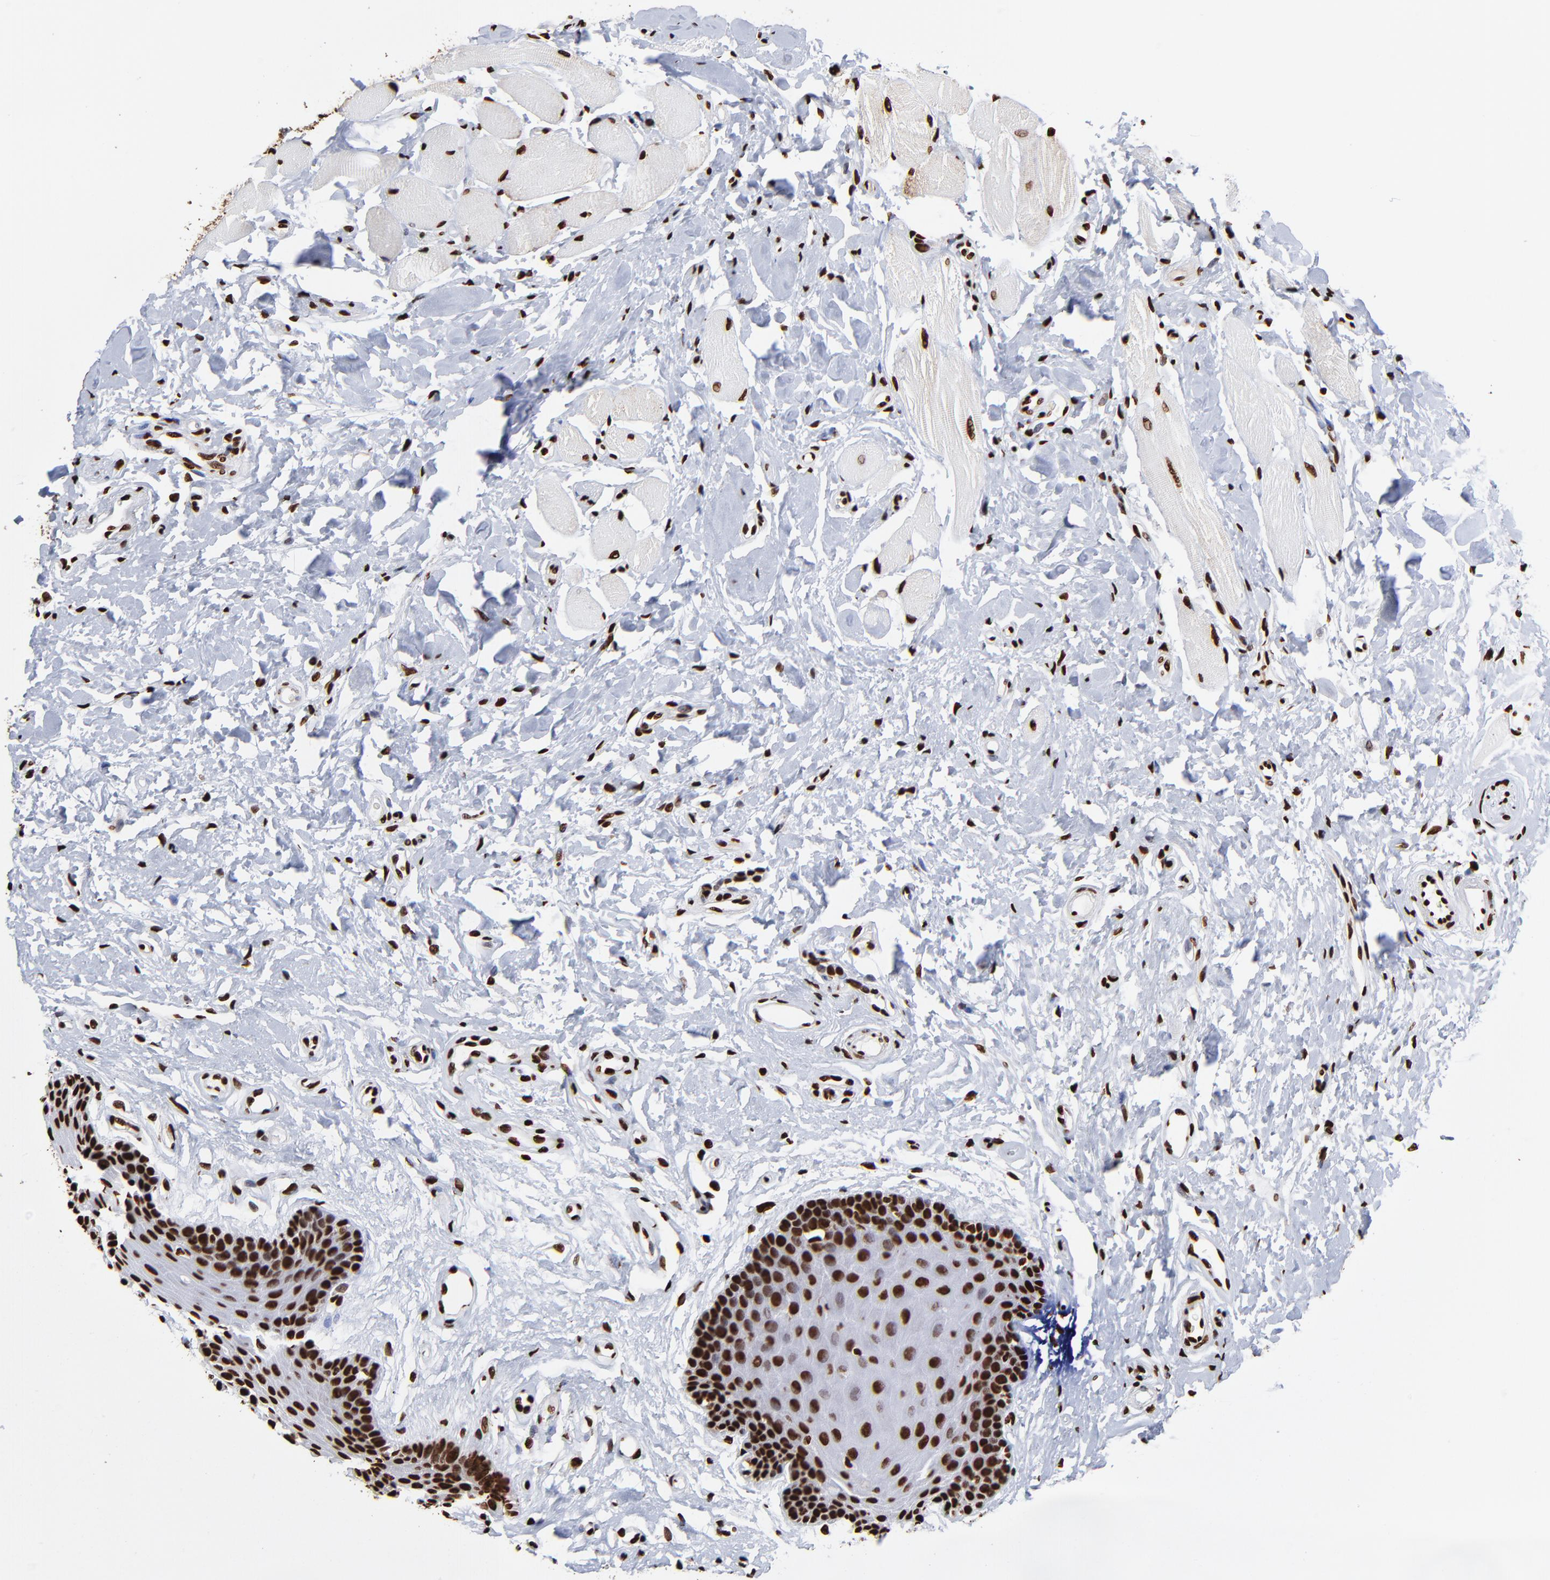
{"staining": {"intensity": "strong", "quantity": ">75%", "location": "nuclear"}, "tissue": "oral mucosa", "cell_type": "Squamous epithelial cells", "image_type": "normal", "snomed": [{"axis": "morphology", "description": "Normal tissue, NOS"}, {"axis": "topography", "description": "Oral tissue"}], "caption": "Immunohistochemistry image of unremarkable human oral mucosa stained for a protein (brown), which demonstrates high levels of strong nuclear expression in approximately >75% of squamous epithelial cells.", "gene": "ZNF544", "patient": {"sex": "male", "age": 62}}